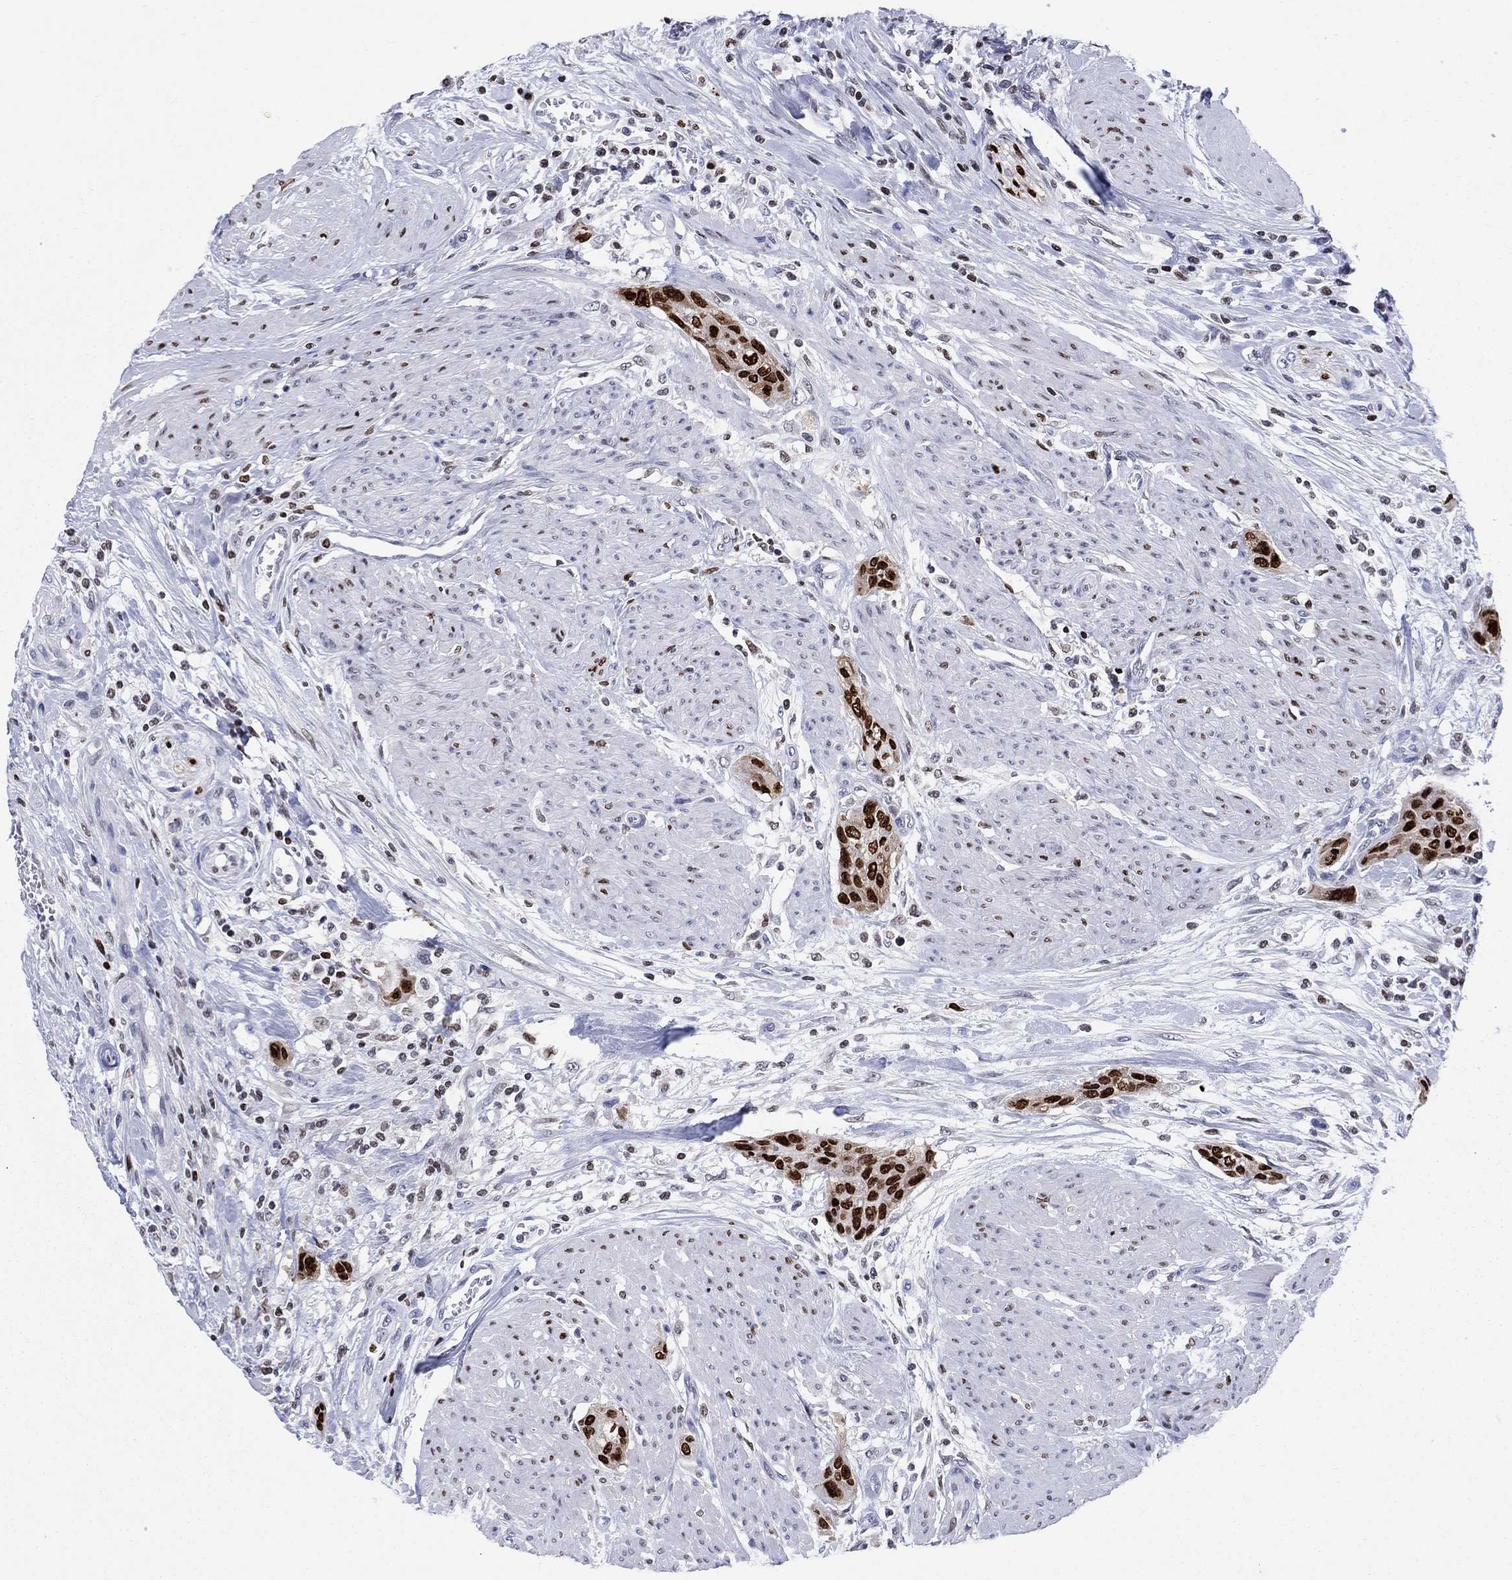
{"staining": {"intensity": "strong", "quantity": ">75%", "location": "nuclear"}, "tissue": "urothelial cancer", "cell_type": "Tumor cells", "image_type": "cancer", "snomed": [{"axis": "morphology", "description": "Urothelial carcinoma, High grade"}, {"axis": "topography", "description": "Urinary bladder"}], "caption": "Protein staining demonstrates strong nuclear positivity in about >75% of tumor cells in high-grade urothelial carcinoma.", "gene": "HMGA1", "patient": {"sex": "male", "age": 35}}